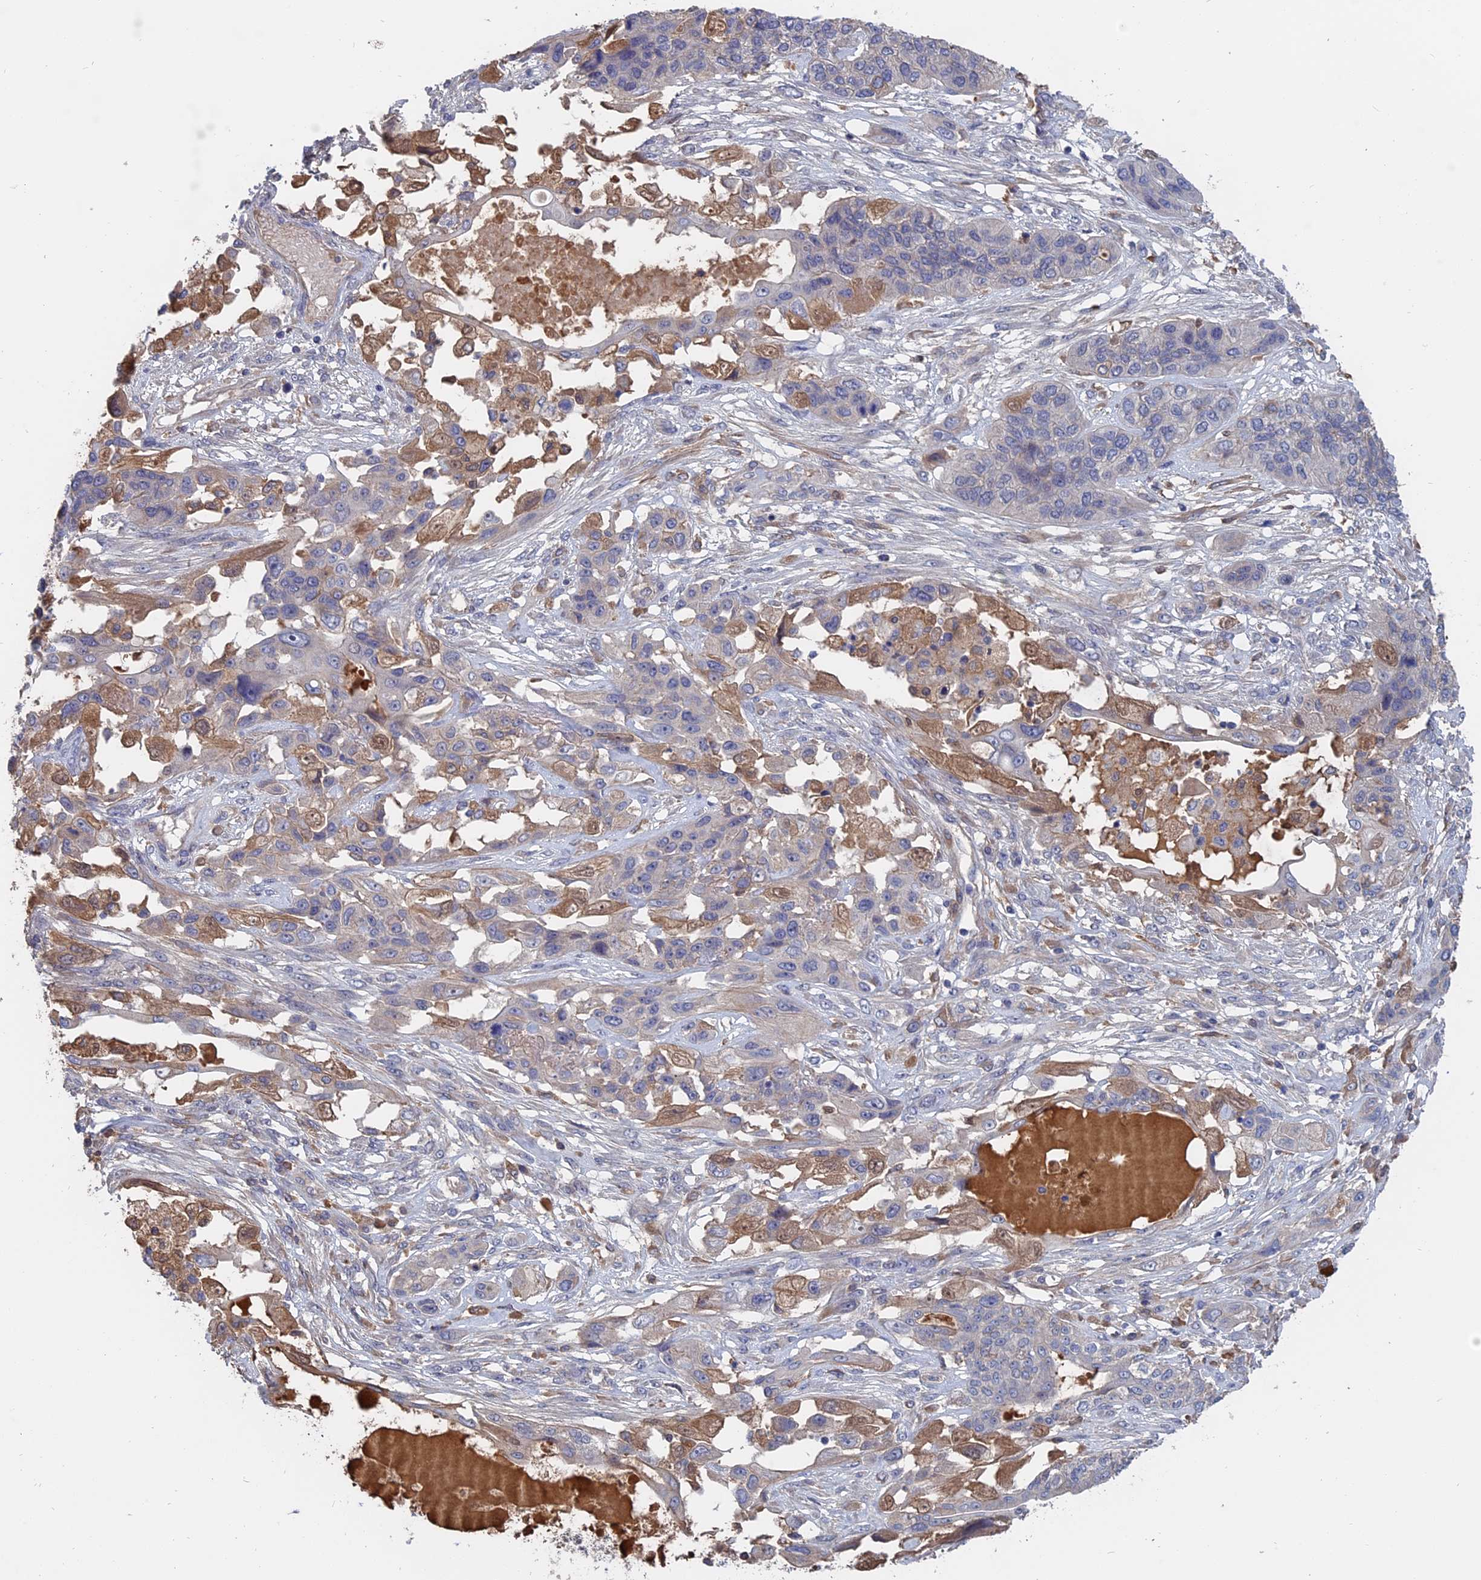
{"staining": {"intensity": "weak", "quantity": "<25%", "location": "cytoplasmic/membranous"}, "tissue": "lung cancer", "cell_type": "Tumor cells", "image_type": "cancer", "snomed": [{"axis": "morphology", "description": "Squamous cell carcinoma, NOS"}, {"axis": "topography", "description": "Lung"}], "caption": "A micrograph of lung cancer (squamous cell carcinoma) stained for a protein exhibits no brown staining in tumor cells.", "gene": "SLC33A1", "patient": {"sex": "female", "age": 70}}